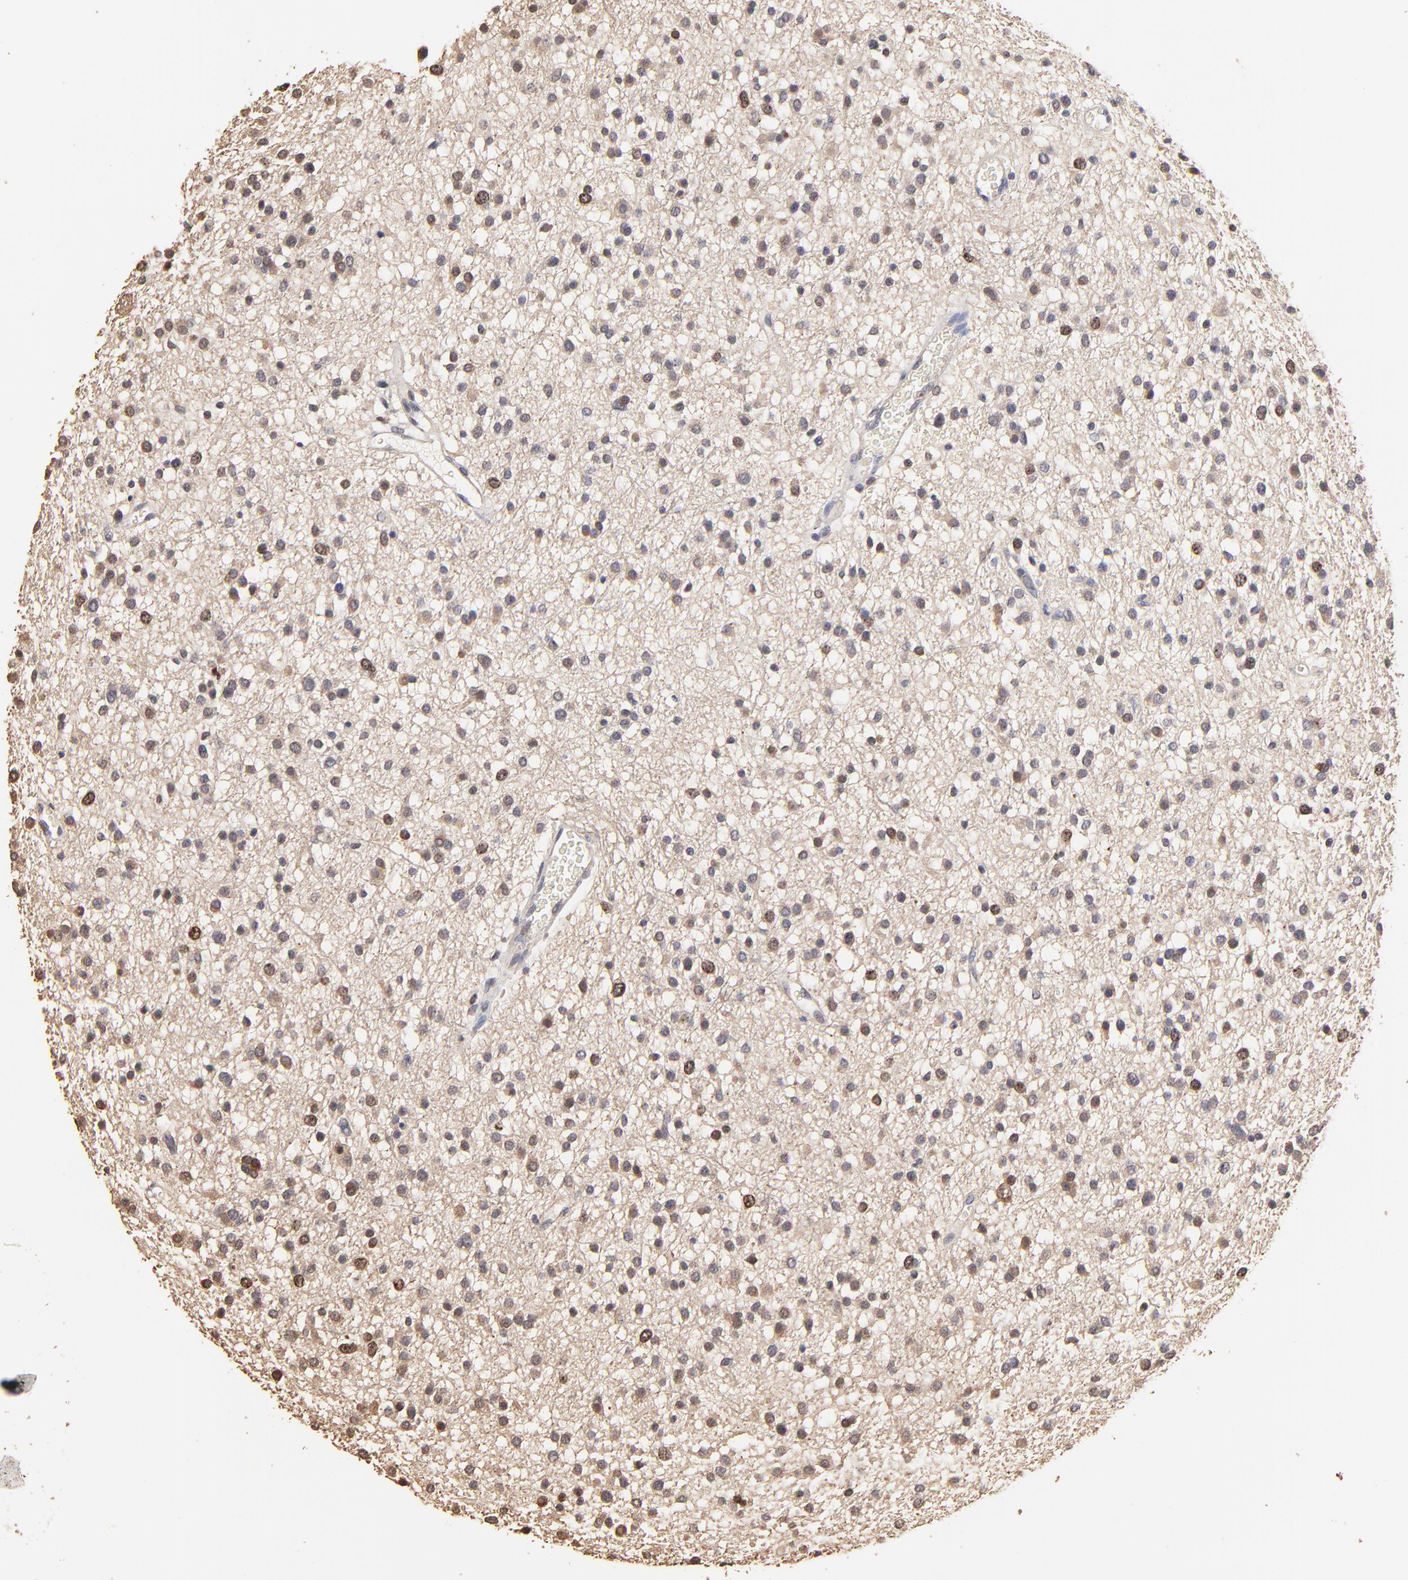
{"staining": {"intensity": "moderate", "quantity": "<25%", "location": "nuclear"}, "tissue": "glioma", "cell_type": "Tumor cells", "image_type": "cancer", "snomed": [{"axis": "morphology", "description": "Glioma, malignant, Low grade"}, {"axis": "topography", "description": "Brain"}], "caption": "The photomicrograph shows immunohistochemical staining of glioma. There is moderate nuclear expression is appreciated in about <25% of tumor cells.", "gene": "BIRC5", "patient": {"sex": "female", "age": 36}}